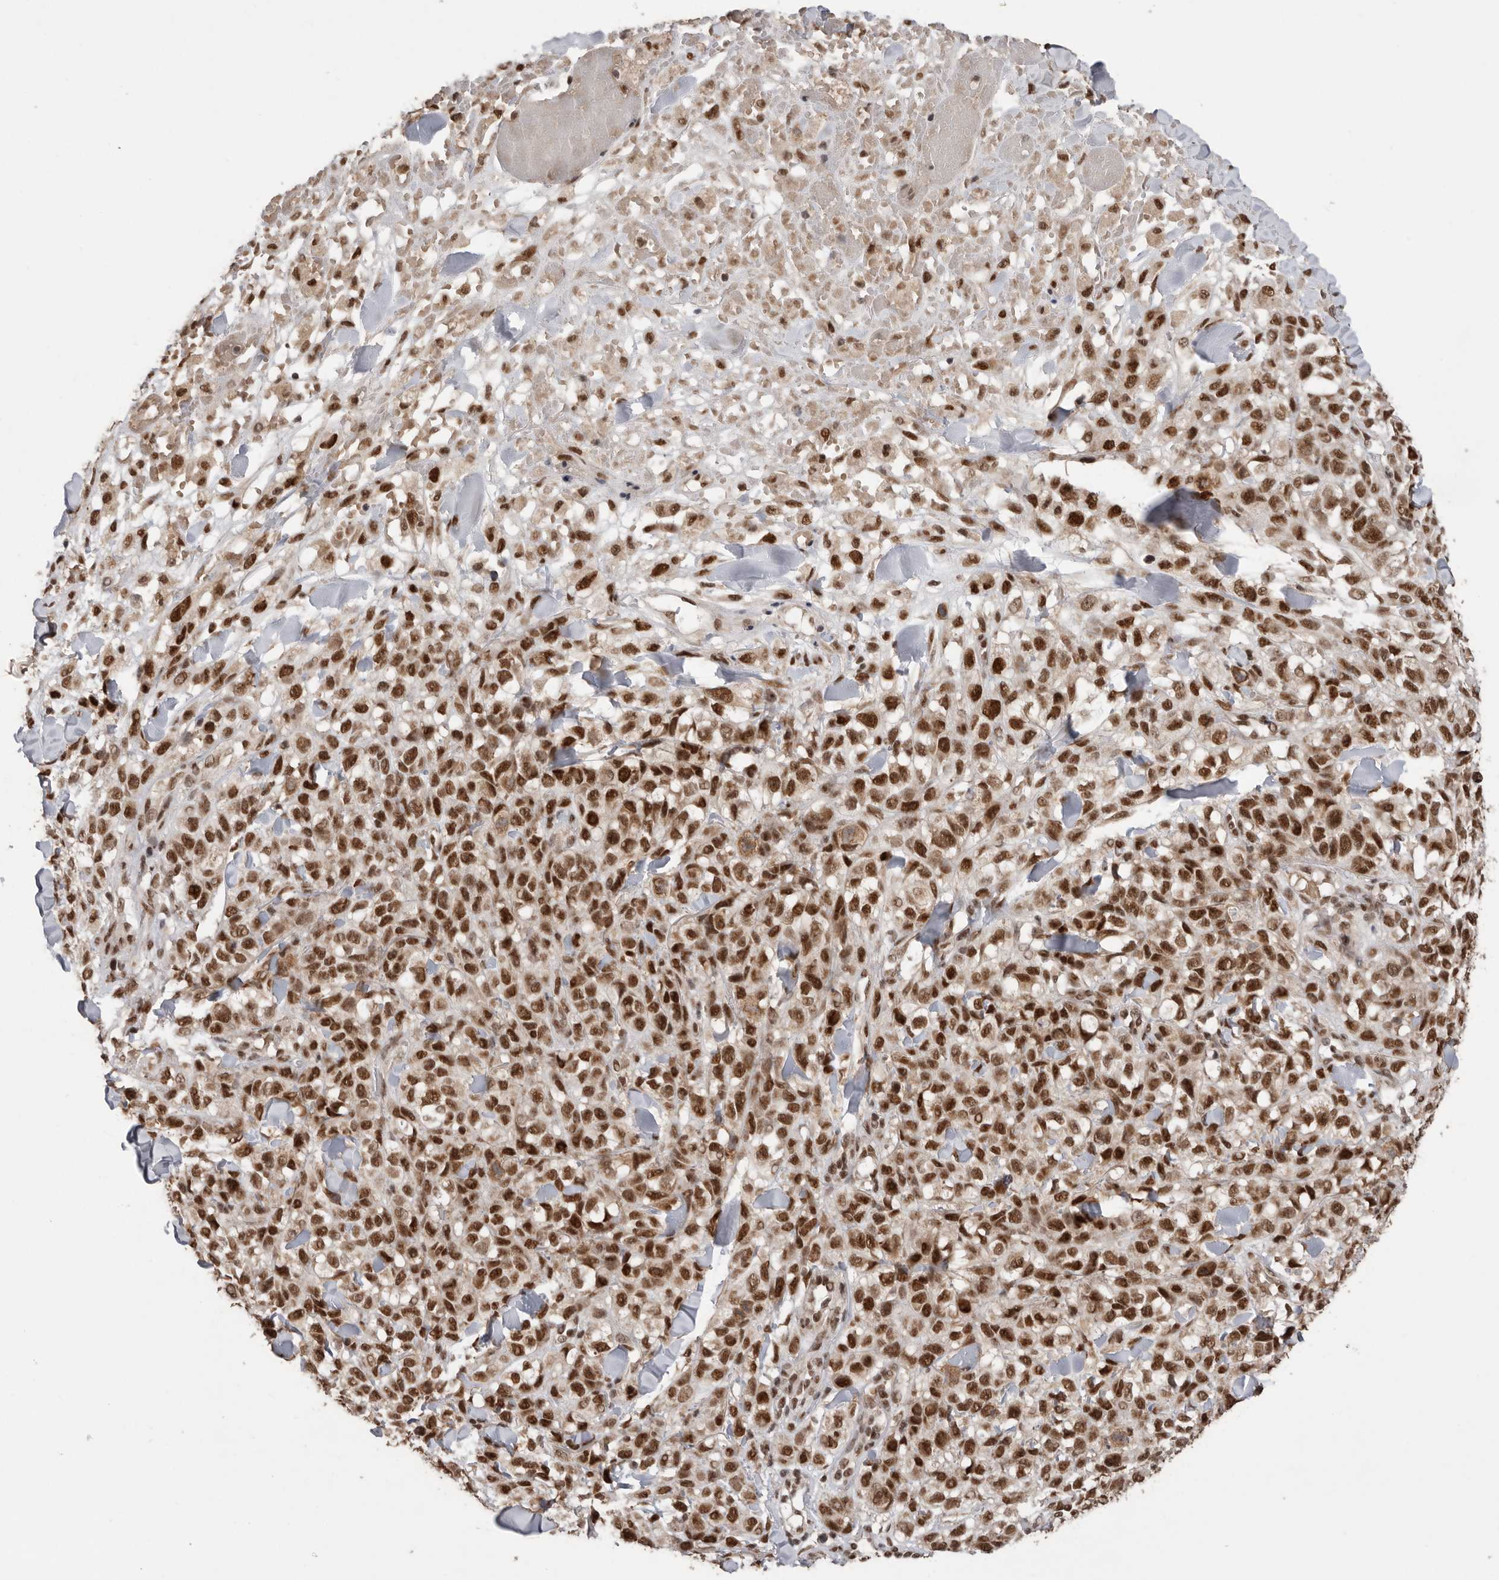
{"staining": {"intensity": "strong", "quantity": ">75%", "location": "nuclear"}, "tissue": "melanoma", "cell_type": "Tumor cells", "image_type": "cancer", "snomed": [{"axis": "morphology", "description": "Malignant melanoma, Metastatic site"}, {"axis": "topography", "description": "Skin"}], "caption": "DAB immunohistochemical staining of human melanoma demonstrates strong nuclear protein positivity in approximately >75% of tumor cells. (Stains: DAB (3,3'-diaminobenzidine) in brown, nuclei in blue, Microscopy: brightfield microscopy at high magnification).", "gene": "PPP1R10", "patient": {"sex": "female", "age": 72}}